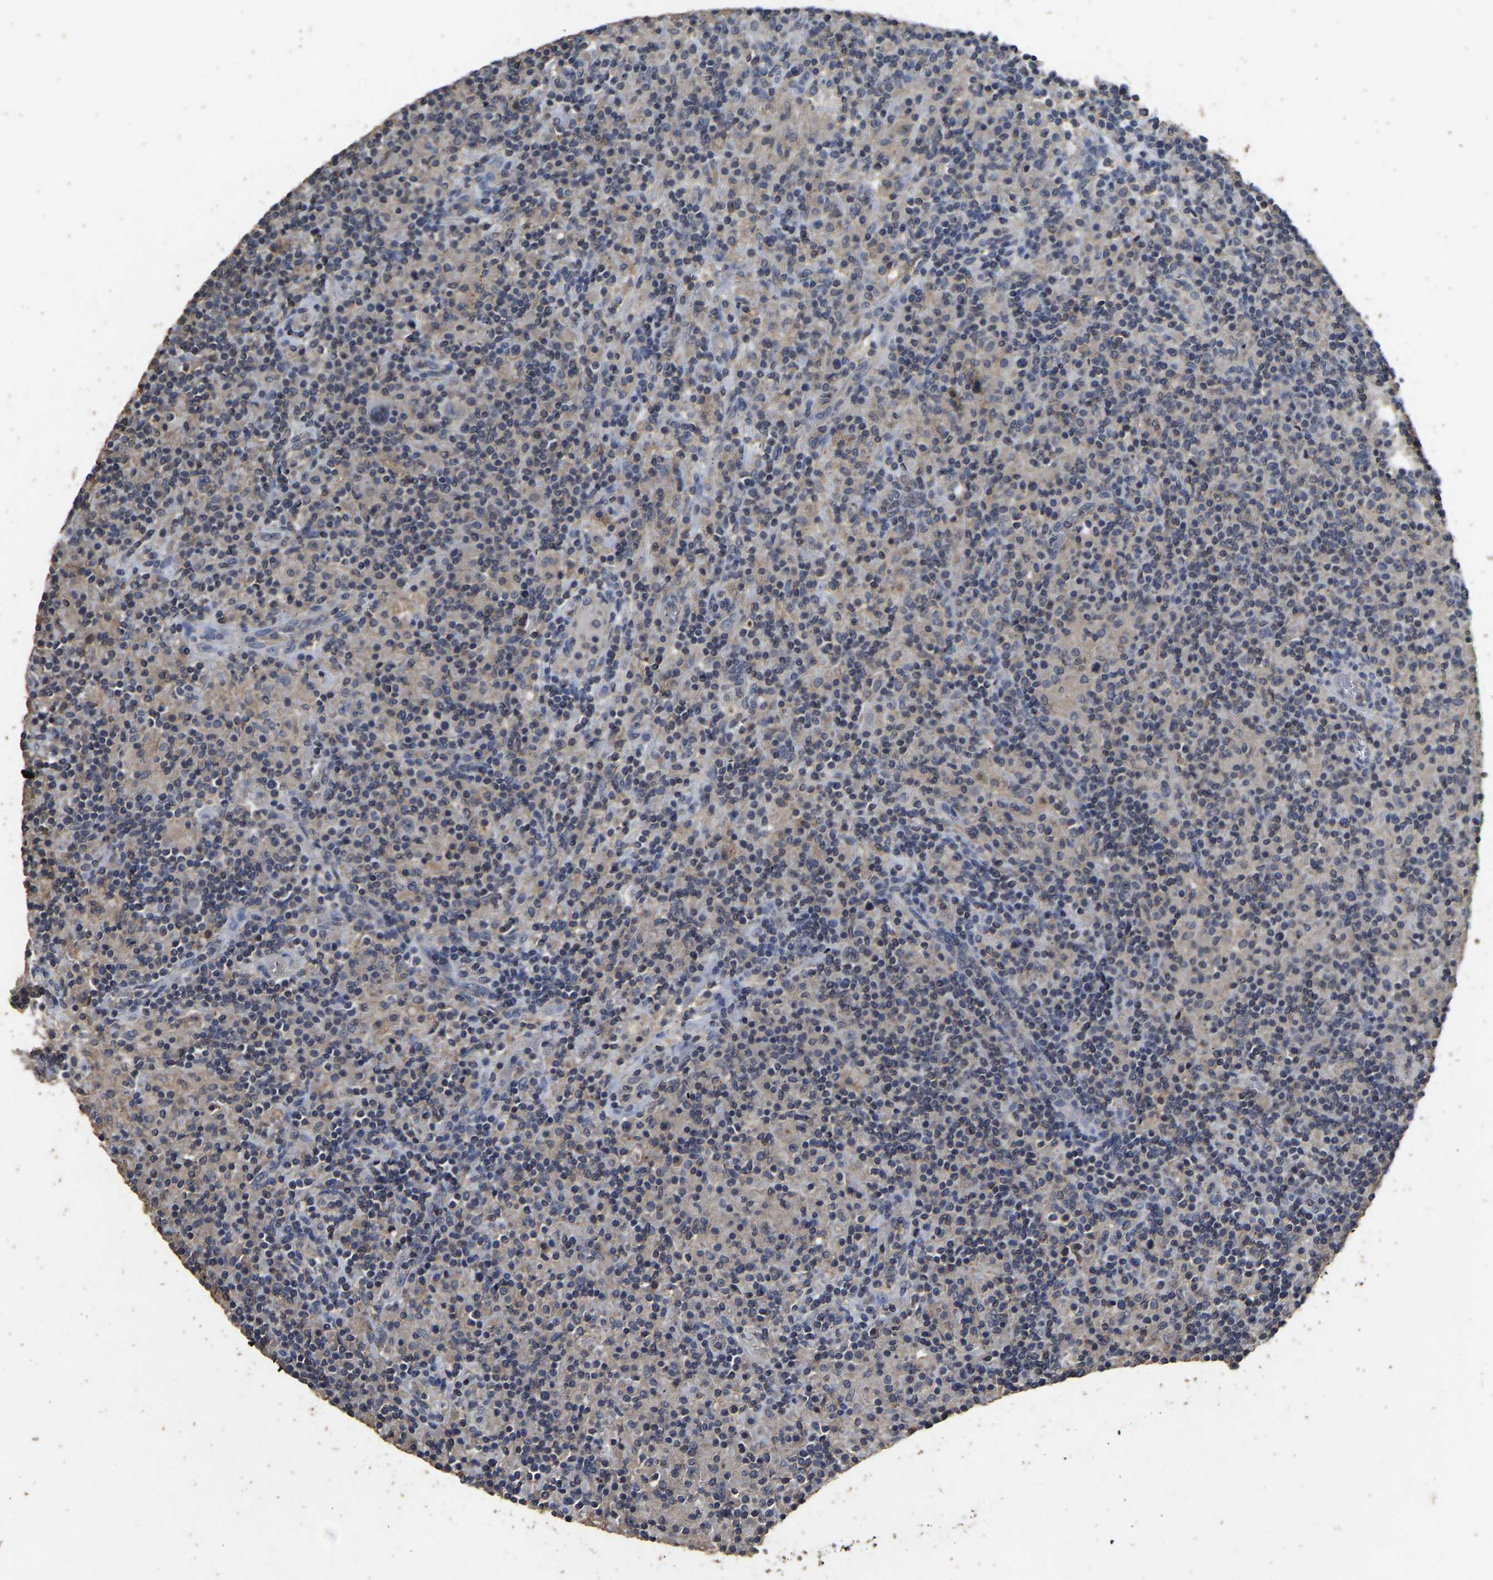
{"staining": {"intensity": "negative", "quantity": "none", "location": "none"}, "tissue": "lymphoma", "cell_type": "Tumor cells", "image_type": "cancer", "snomed": [{"axis": "morphology", "description": "Hodgkin's disease, NOS"}, {"axis": "topography", "description": "Lymph node"}], "caption": "Lymphoma was stained to show a protein in brown. There is no significant staining in tumor cells.", "gene": "CIDEC", "patient": {"sex": "male", "age": 70}}